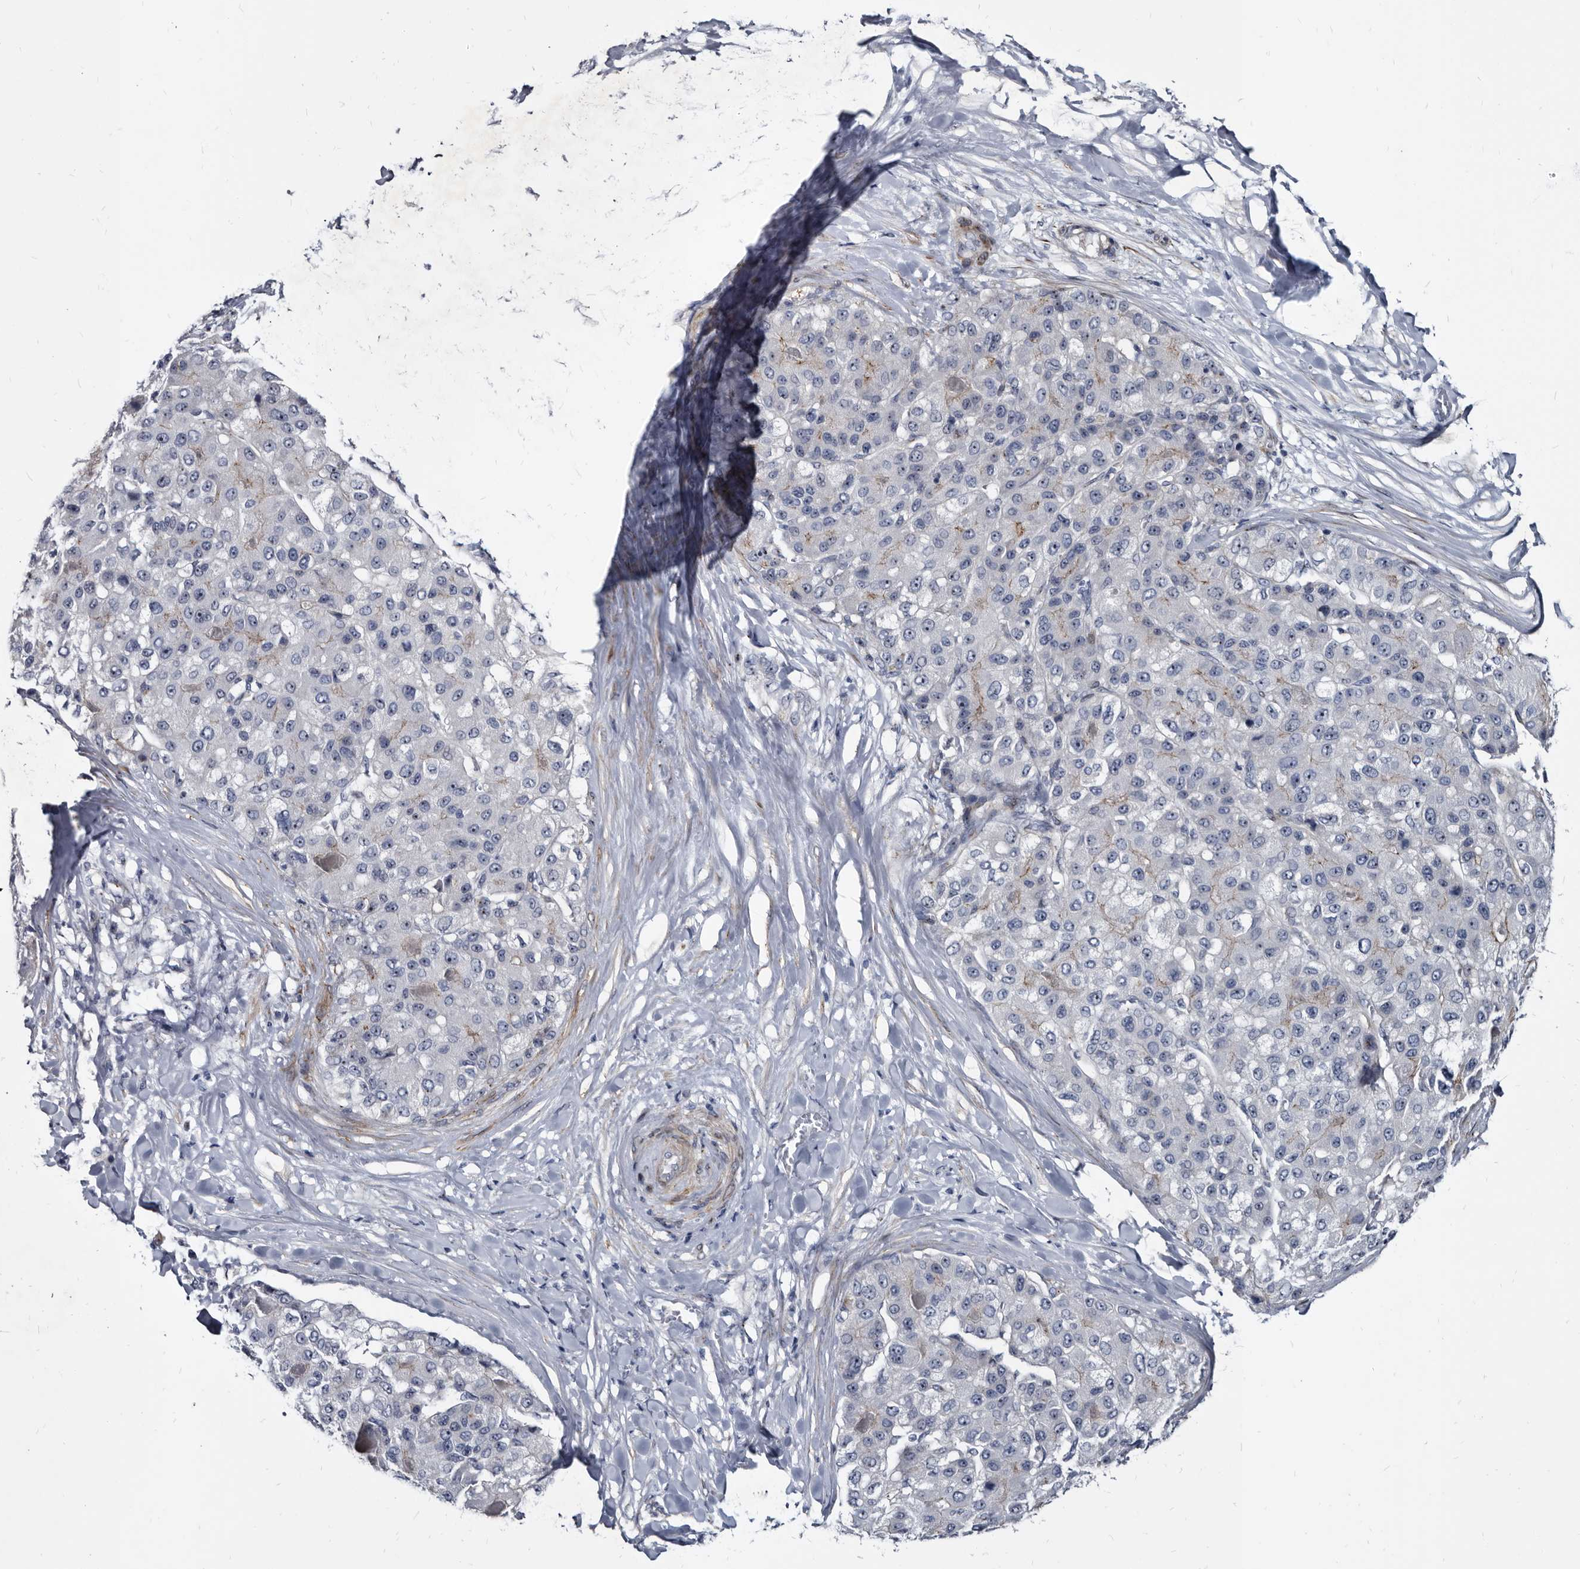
{"staining": {"intensity": "negative", "quantity": "none", "location": "none"}, "tissue": "liver cancer", "cell_type": "Tumor cells", "image_type": "cancer", "snomed": [{"axis": "morphology", "description": "Carcinoma, Hepatocellular, NOS"}, {"axis": "topography", "description": "Liver"}], "caption": "Protein analysis of liver hepatocellular carcinoma exhibits no significant expression in tumor cells.", "gene": "PRSS8", "patient": {"sex": "male", "age": 80}}